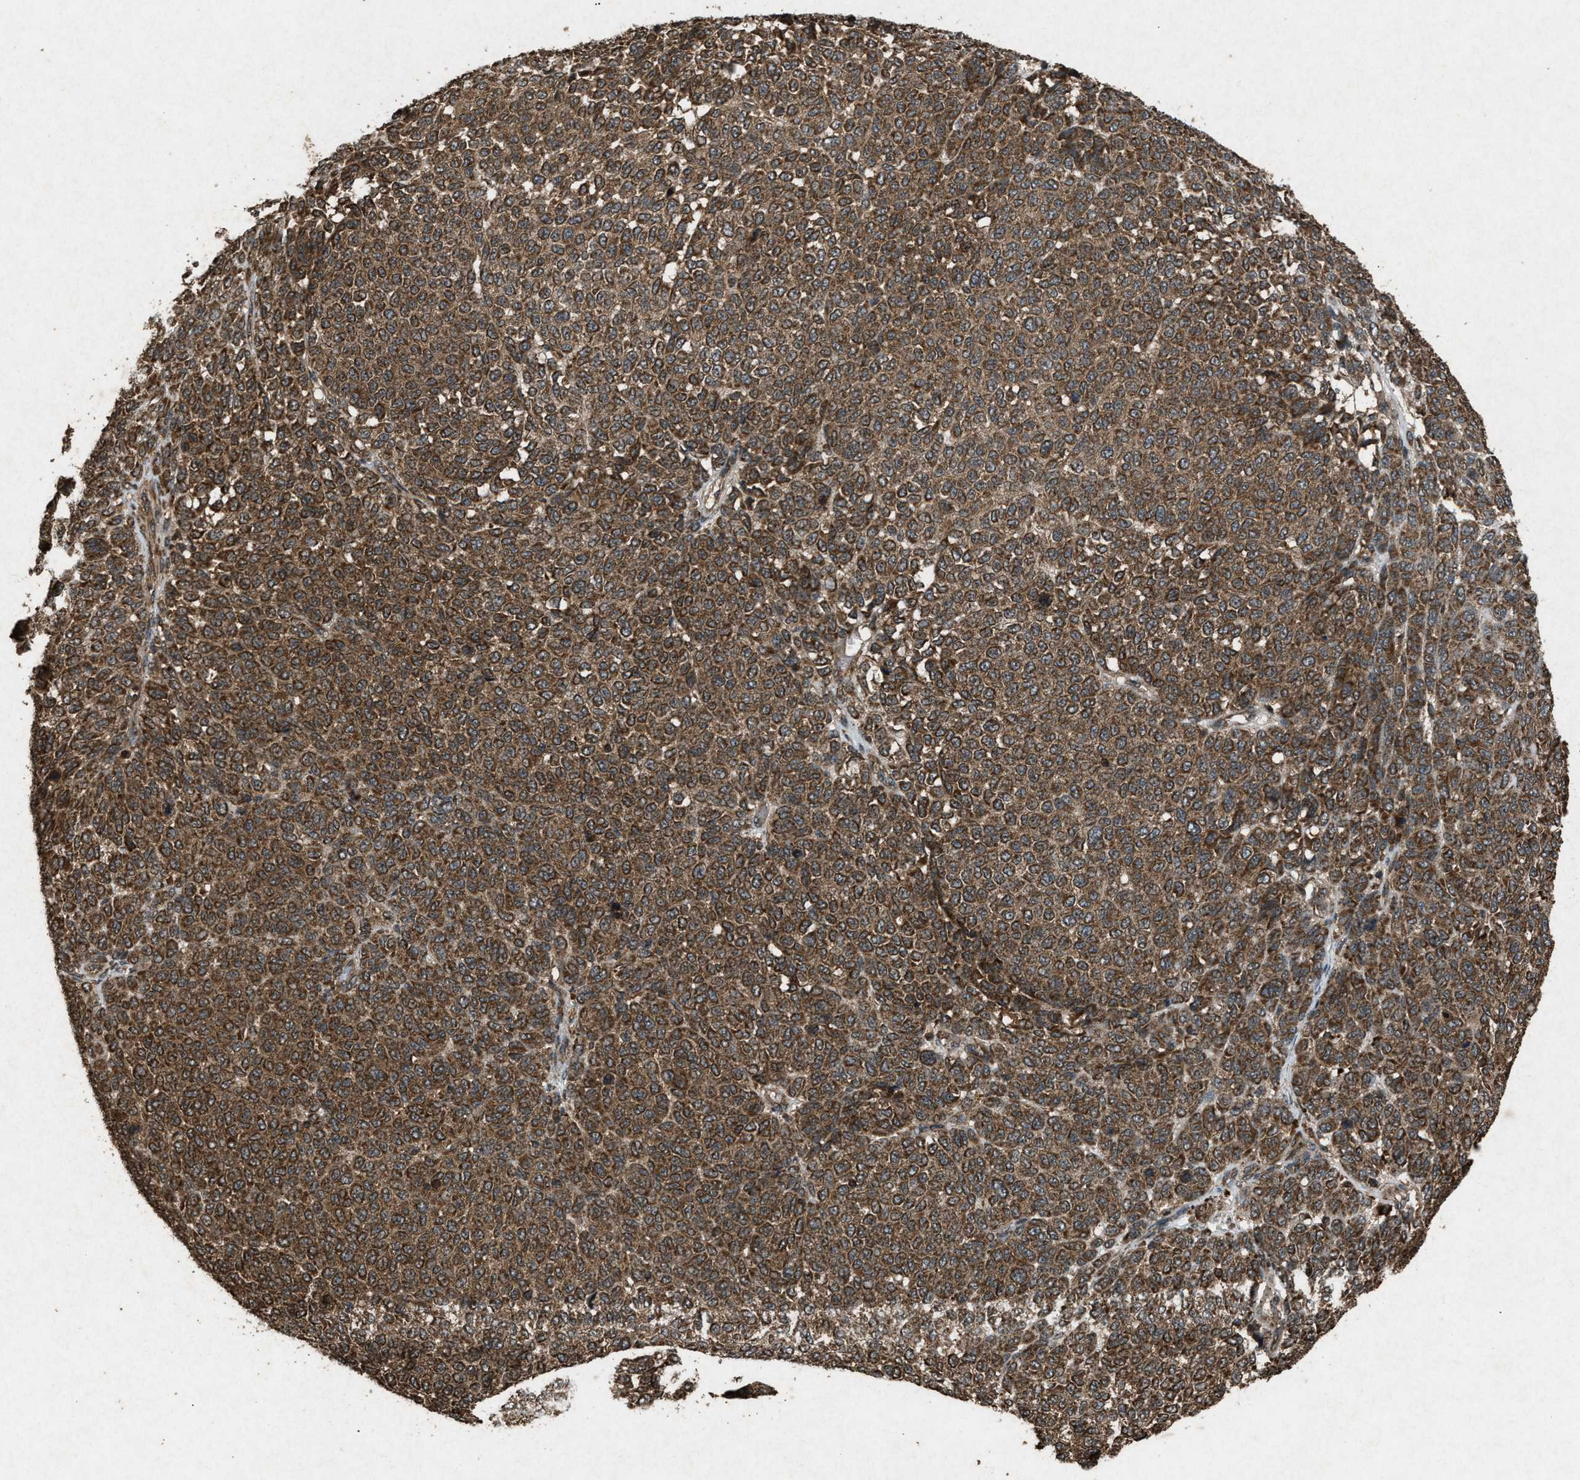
{"staining": {"intensity": "moderate", "quantity": ">75%", "location": "cytoplasmic/membranous"}, "tissue": "melanoma", "cell_type": "Tumor cells", "image_type": "cancer", "snomed": [{"axis": "morphology", "description": "Malignant melanoma, NOS"}, {"axis": "topography", "description": "Skin"}], "caption": "Malignant melanoma stained for a protein exhibits moderate cytoplasmic/membranous positivity in tumor cells. (Brightfield microscopy of DAB IHC at high magnification).", "gene": "OAS1", "patient": {"sex": "male", "age": 59}}